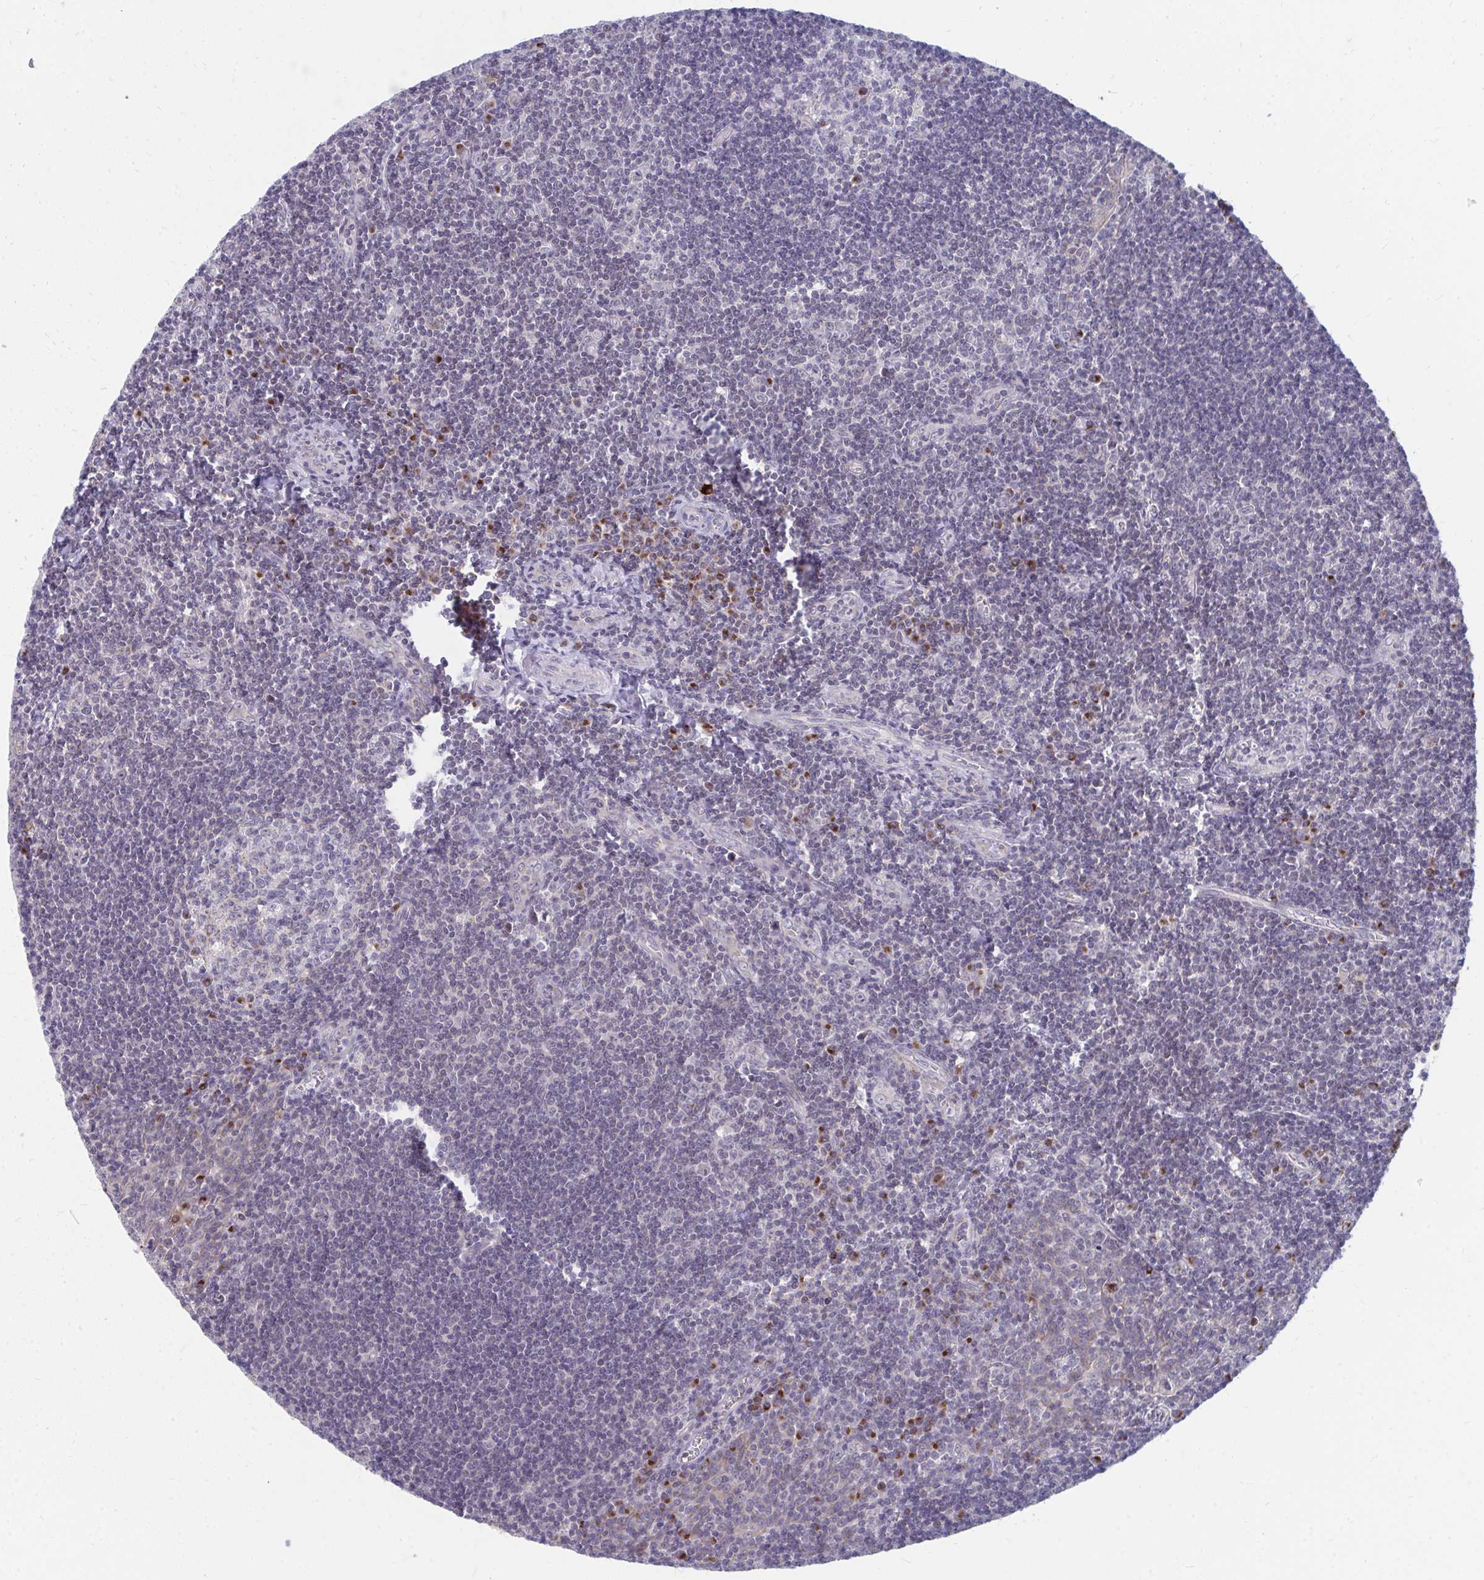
{"staining": {"intensity": "moderate", "quantity": "<25%", "location": "cytoplasmic/membranous"}, "tissue": "tonsil", "cell_type": "Germinal center cells", "image_type": "normal", "snomed": [{"axis": "morphology", "description": "Normal tissue, NOS"}, {"axis": "morphology", "description": "Inflammation, NOS"}, {"axis": "topography", "description": "Tonsil"}], "caption": "Immunohistochemistry histopathology image of benign tonsil: tonsil stained using immunohistochemistry demonstrates low levels of moderate protein expression localized specifically in the cytoplasmic/membranous of germinal center cells, appearing as a cytoplasmic/membranous brown color.", "gene": "PABIR3", "patient": {"sex": "female", "age": 31}}